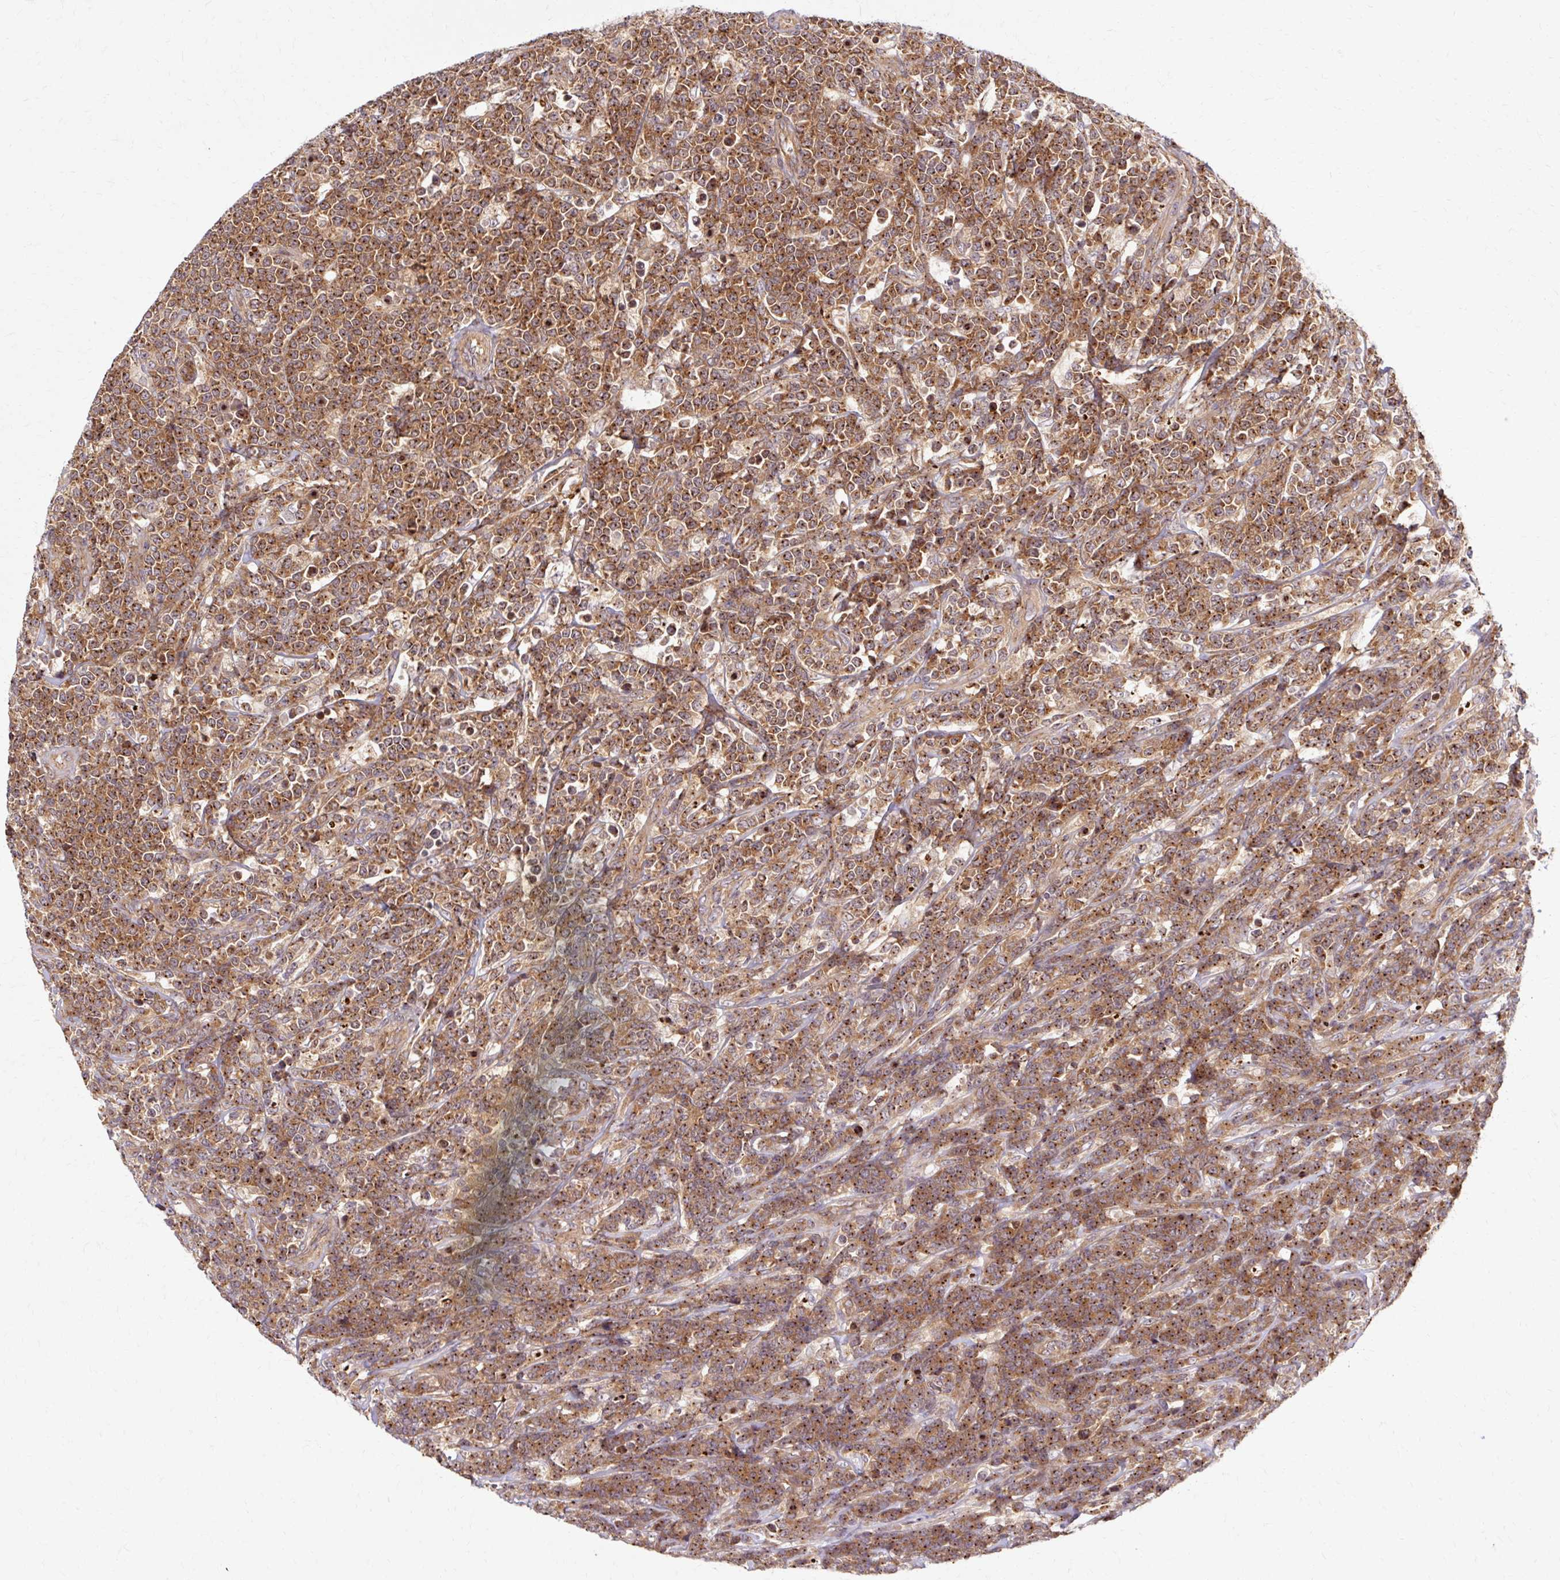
{"staining": {"intensity": "strong", "quantity": ">75%", "location": "cytoplasmic/membranous"}, "tissue": "lymphoma", "cell_type": "Tumor cells", "image_type": "cancer", "snomed": [{"axis": "morphology", "description": "Malignant lymphoma, non-Hodgkin's type, High grade"}, {"axis": "topography", "description": "Small intestine"}], "caption": "Immunohistochemical staining of high-grade malignant lymphoma, non-Hodgkin's type exhibits high levels of strong cytoplasmic/membranous positivity in about >75% of tumor cells.", "gene": "MZT2B", "patient": {"sex": "male", "age": 8}}